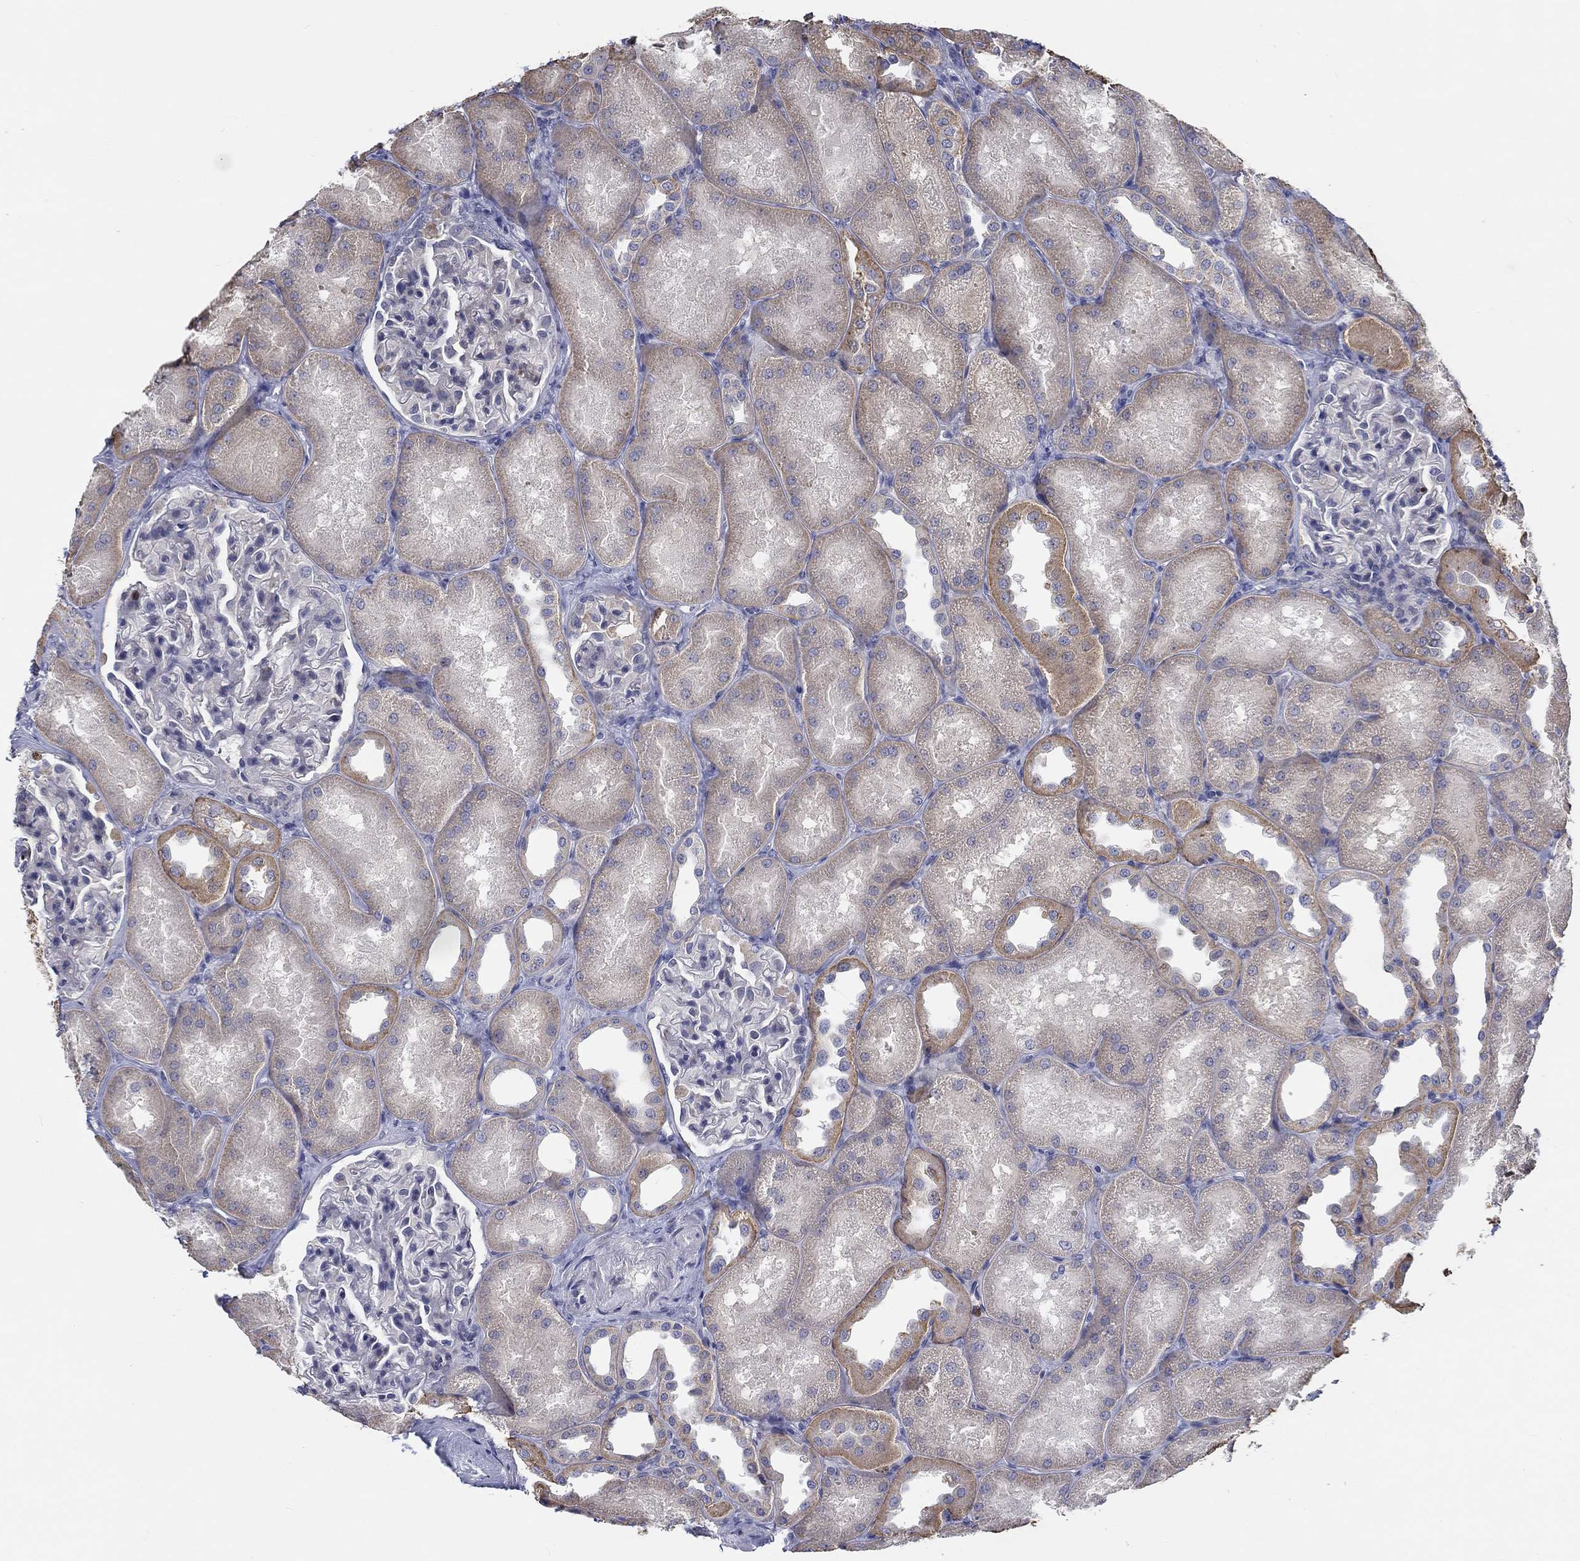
{"staining": {"intensity": "negative", "quantity": "none", "location": "none"}, "tissue": "kidney", "cell_type": "Cells in glomeruli", "image_type": "normal", "snomed": [{"axis": "morphology", "description": "Normal tissue, NOS"}, {"axis": "topography", "description": "Kidney"}], "caption": "Immunohistochemistry of unremarkable kidney shows no staining in cells in glomeruli.", "gene": "PRC1", "patient": {"sex": "male", "age": 61}}